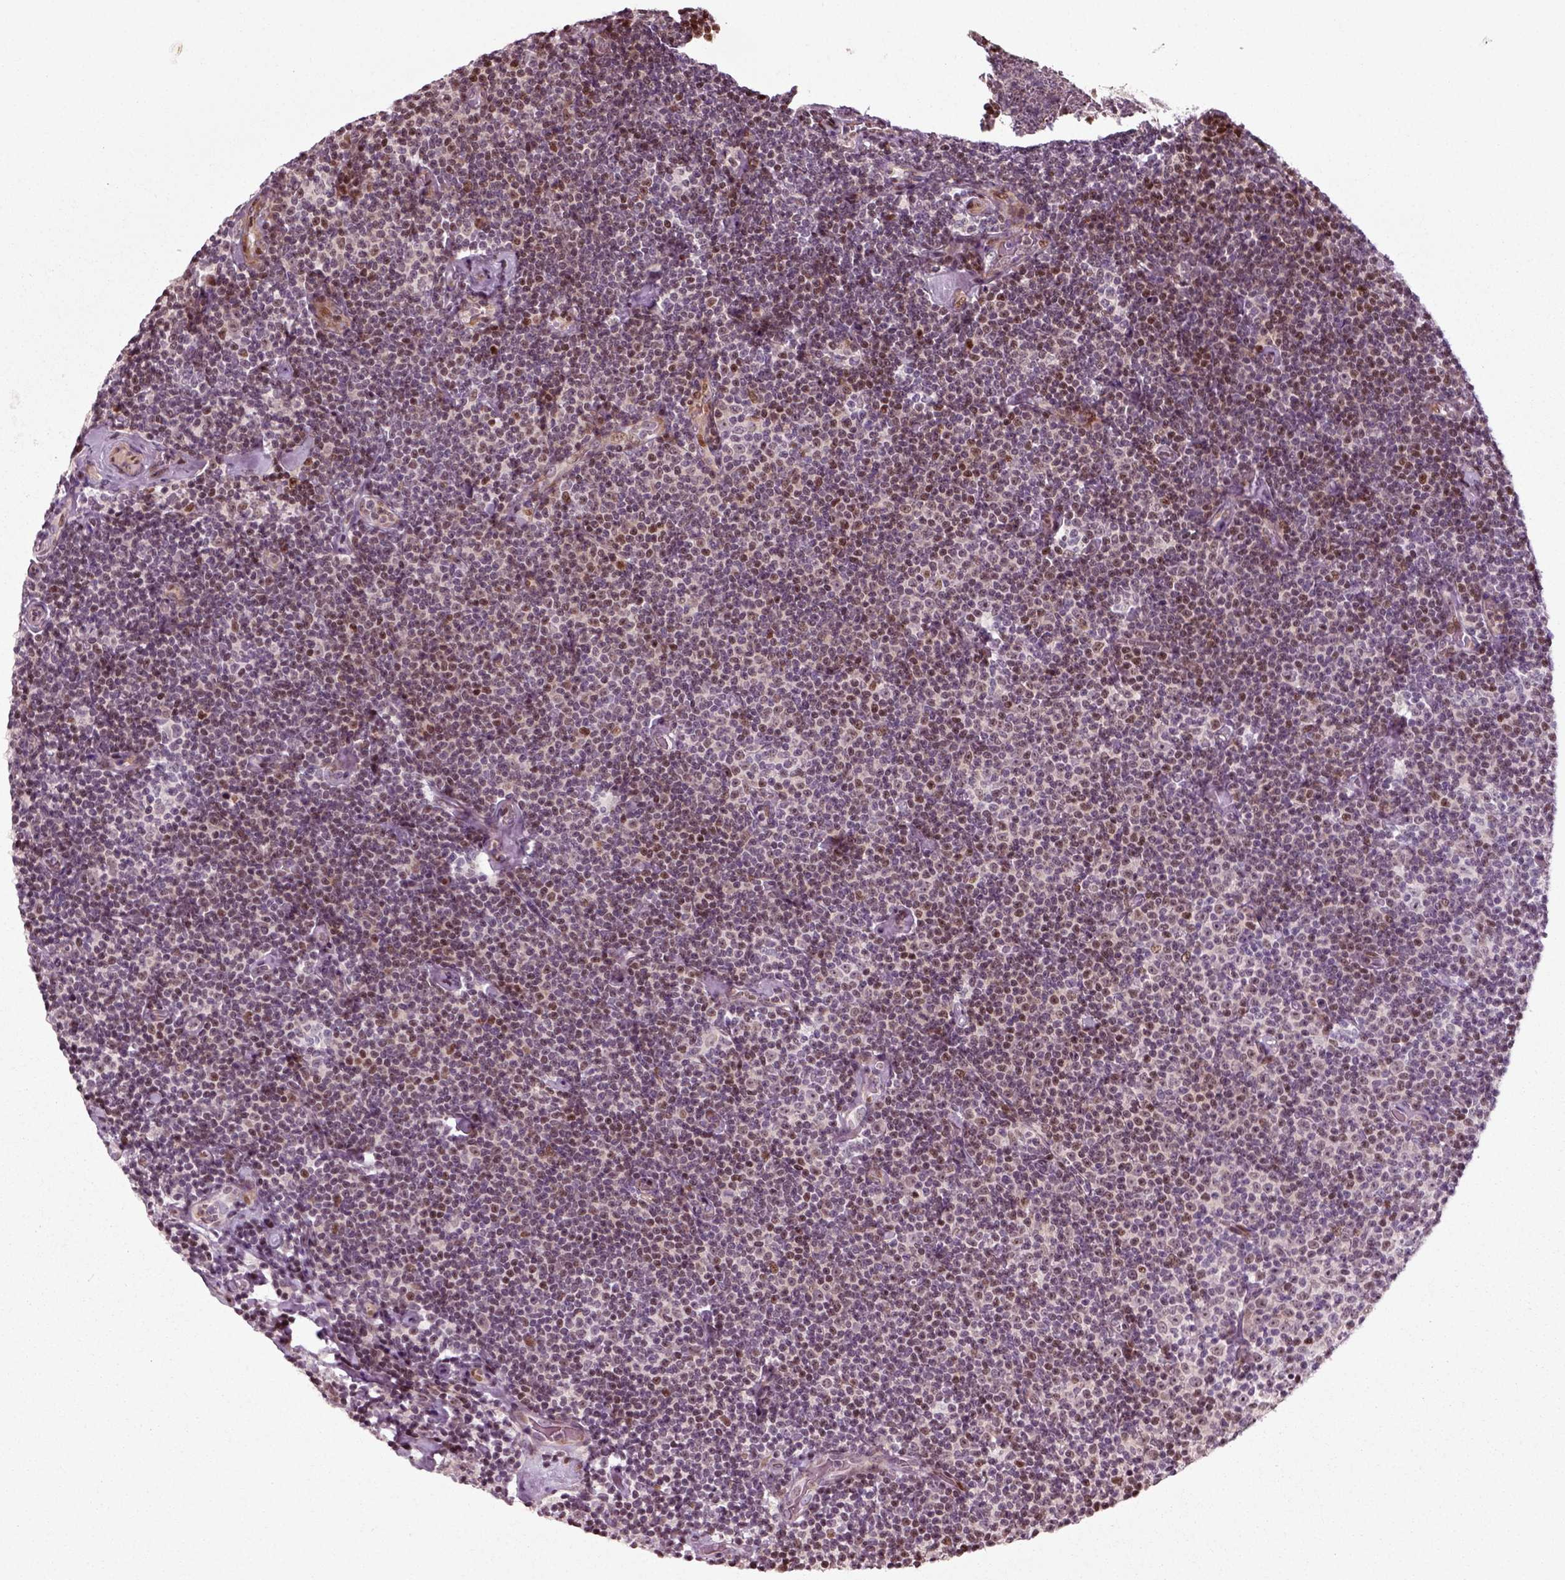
{"staining": {"intensity": "negative", "quantity": "none", "location": "none"}, "tissue": "lymphoma", "cell_type": "Tumor cells", "image_type": "cancer", "snomed": [{"axis": "morphology", "description": "Malignant lymphoma, non-Hodgkin's type, Low grade"}, {"axis": "topography", "description": "Lymph node"}], "caption": "The histopathology image exhibits no significant staining in tumor cells of lymphoma. The staining is performed using DAB (3,3'-diaminobenzidine) brown chromogen with nuclei counter-stained in using hematoxylin.", "gene": "CDC14A", "patient": {"sex": "male", "age": 81}}